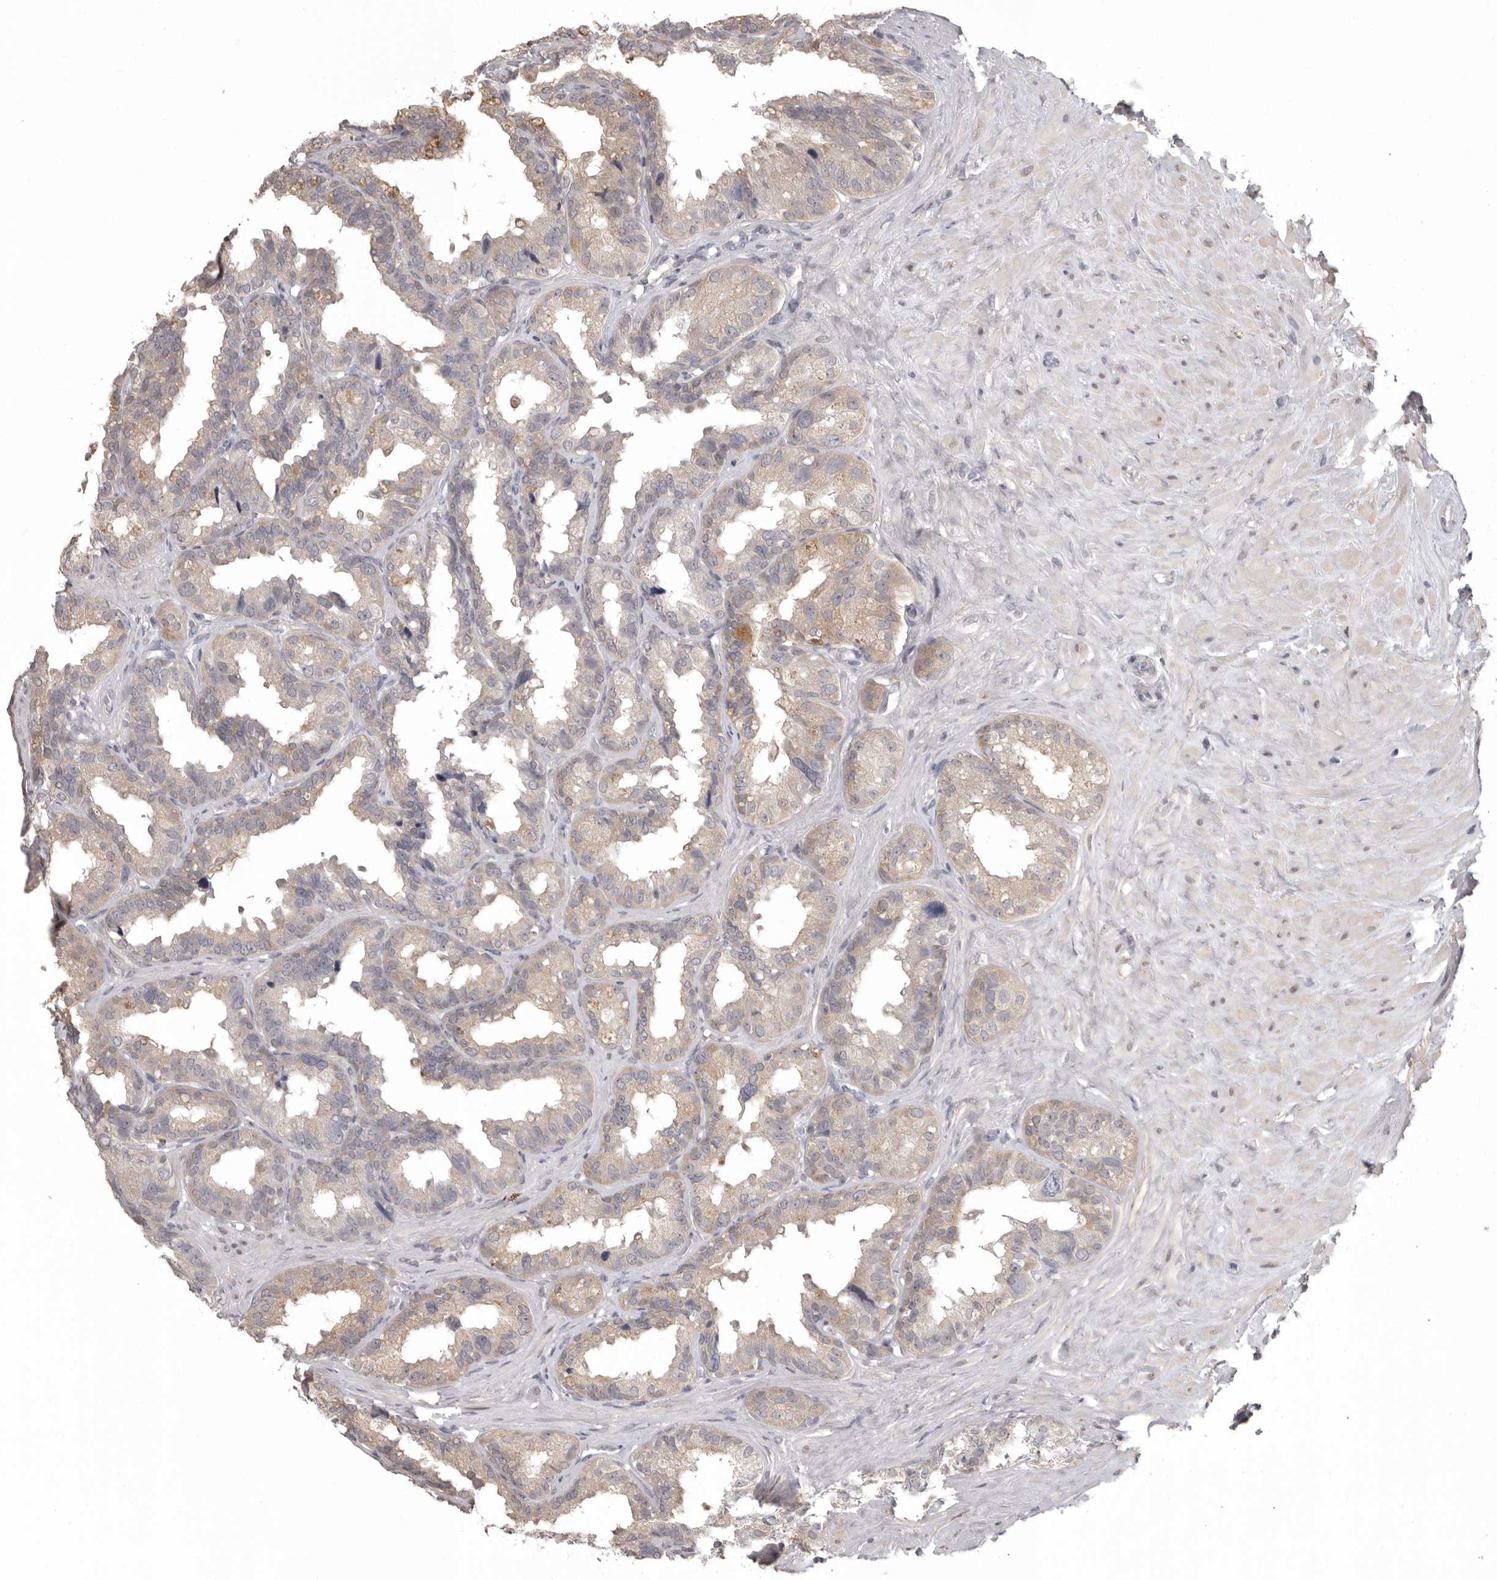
{"staining": {"intensity": "weak", "quantity": "25%-75%", "location": "cytoplasmic/membranous"}, "tissue": "seminal vesicle", "cell_type": "Glandular cells", "image_type": "normal", "snomed": [{"axis": "morphology", "description": "Normal tissue, NOS"}, {"axis": "topography", "description": "Seminal veicle"}], "caption": "Seminal vesicle was stained to show a protein in brown. There is low levels of weak cytoplasmic/membranous expression in approximately 25%-75% of glandular cells.", "gene": "MDH1", "patient": {"sex": "male", "age": 80}}